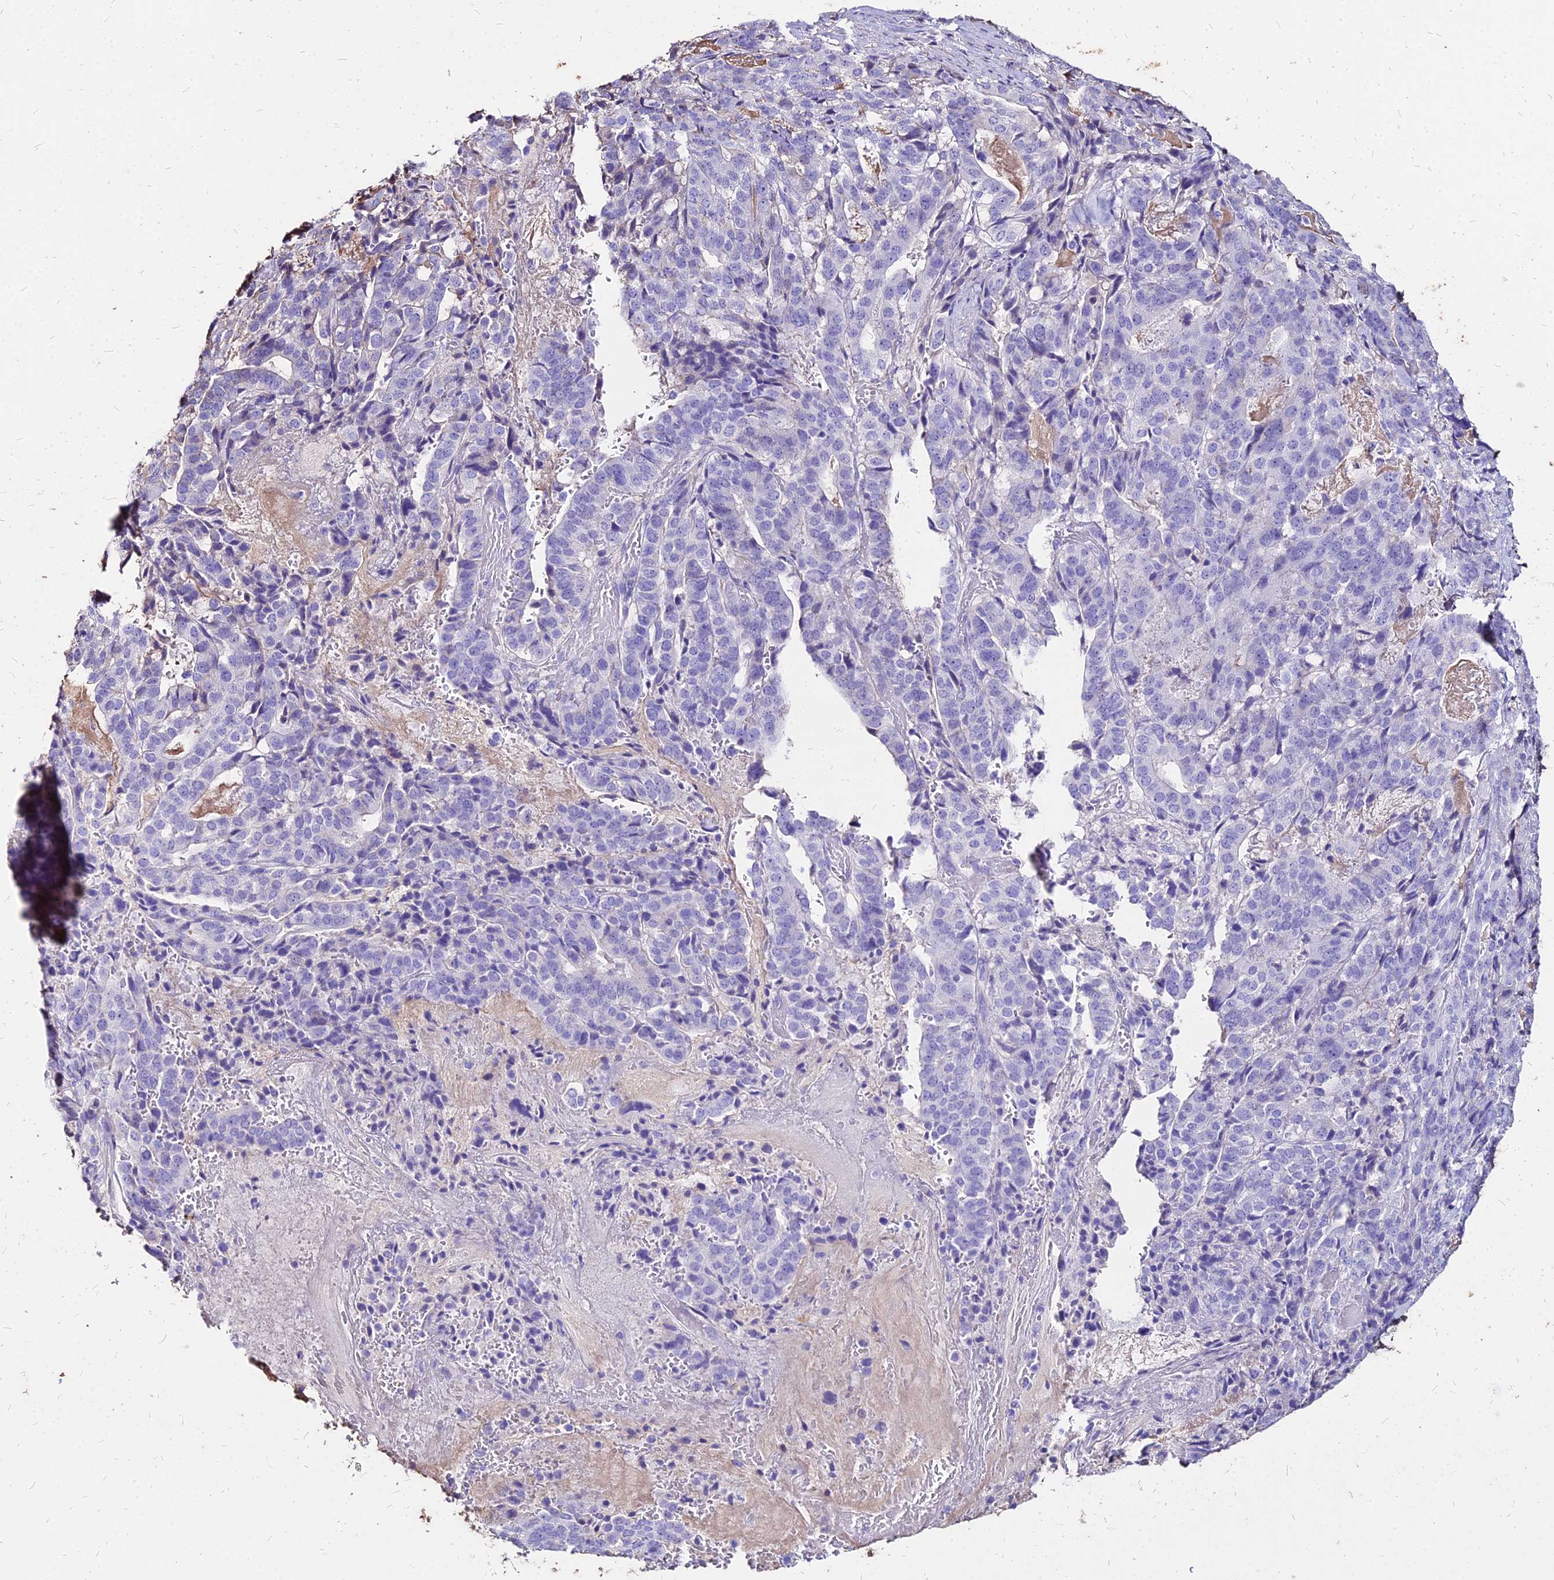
{"staining": {"intensity": "negative", "quantity": "none", "location": "none"}, "tissue": "stomach cancer", "cell_type": "Tumor cells", "image_type": "cancer", "snomed": [{"axis": "morphology", "description": "Adenocarcinoma, NOS"}, {"axis": "topography", "description": "Stomach"}], "caption": "Human adenocarcinoma (stomach) stained for a protein using immunohistochemistry displays no staining in tumor cells.", "gene": "NME5", "patient": {"sex": "male", "age": 48}}